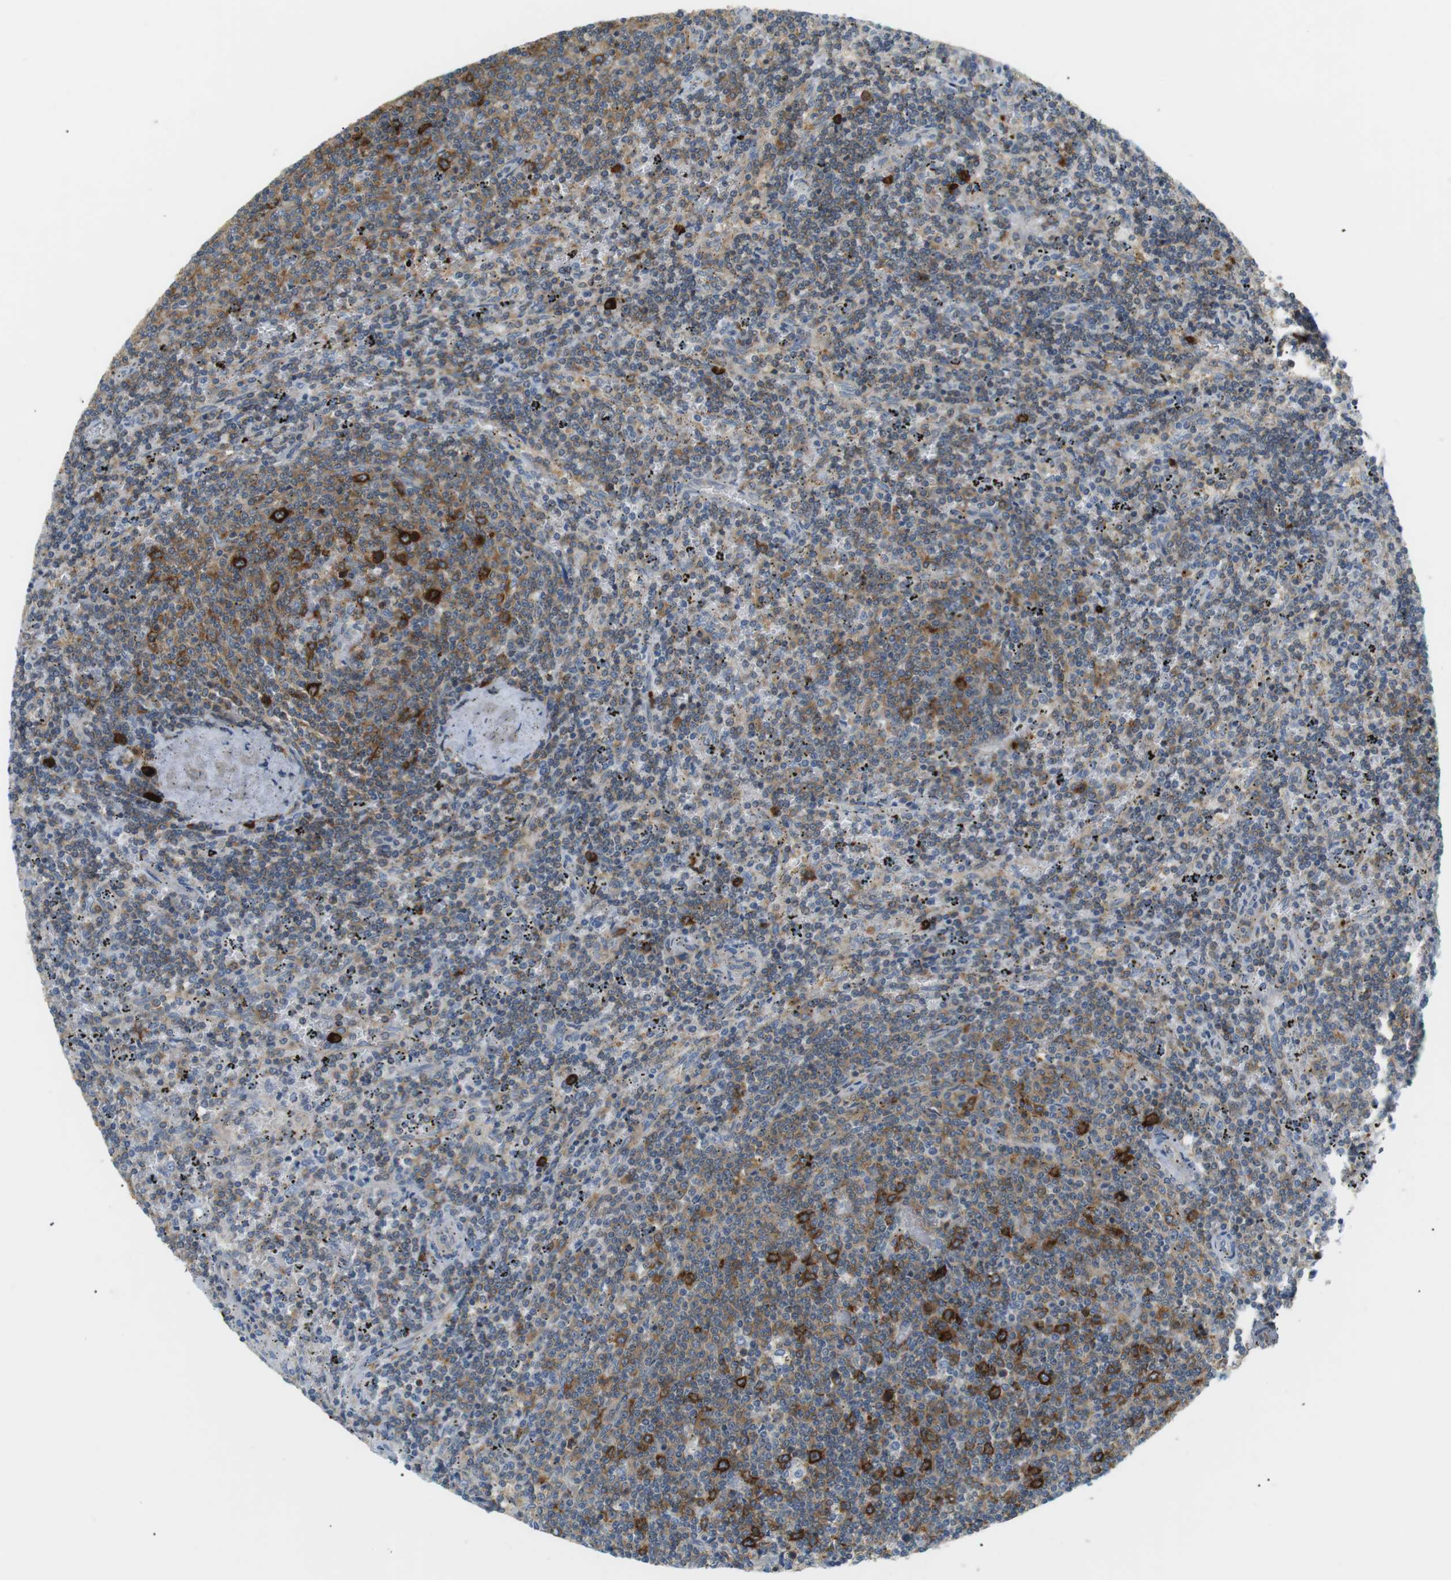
{"staining": {"intensity": "moderate", "quantity": "25%-75%", "location": "cytoplasmic/membranous"}, "tissue": "lymphoma", "cell_type": "Tumor cells", "image_type": "cancer", "snomed": [{"axis": "morphology", "description": "Malignant lymphoma, non-Hodgkin's type, Low grade"}, {"axis": "topography", "description": "Spleen"}], "caption": "Approximately 25%-75% of tumor cells in human lymphoma show moderate cytoplasmic/membranous protein expression as visualized by brown immunohistochemical staining.", "gene": "TMEM200A", "patient": {"sex": "female", "age": 50}}